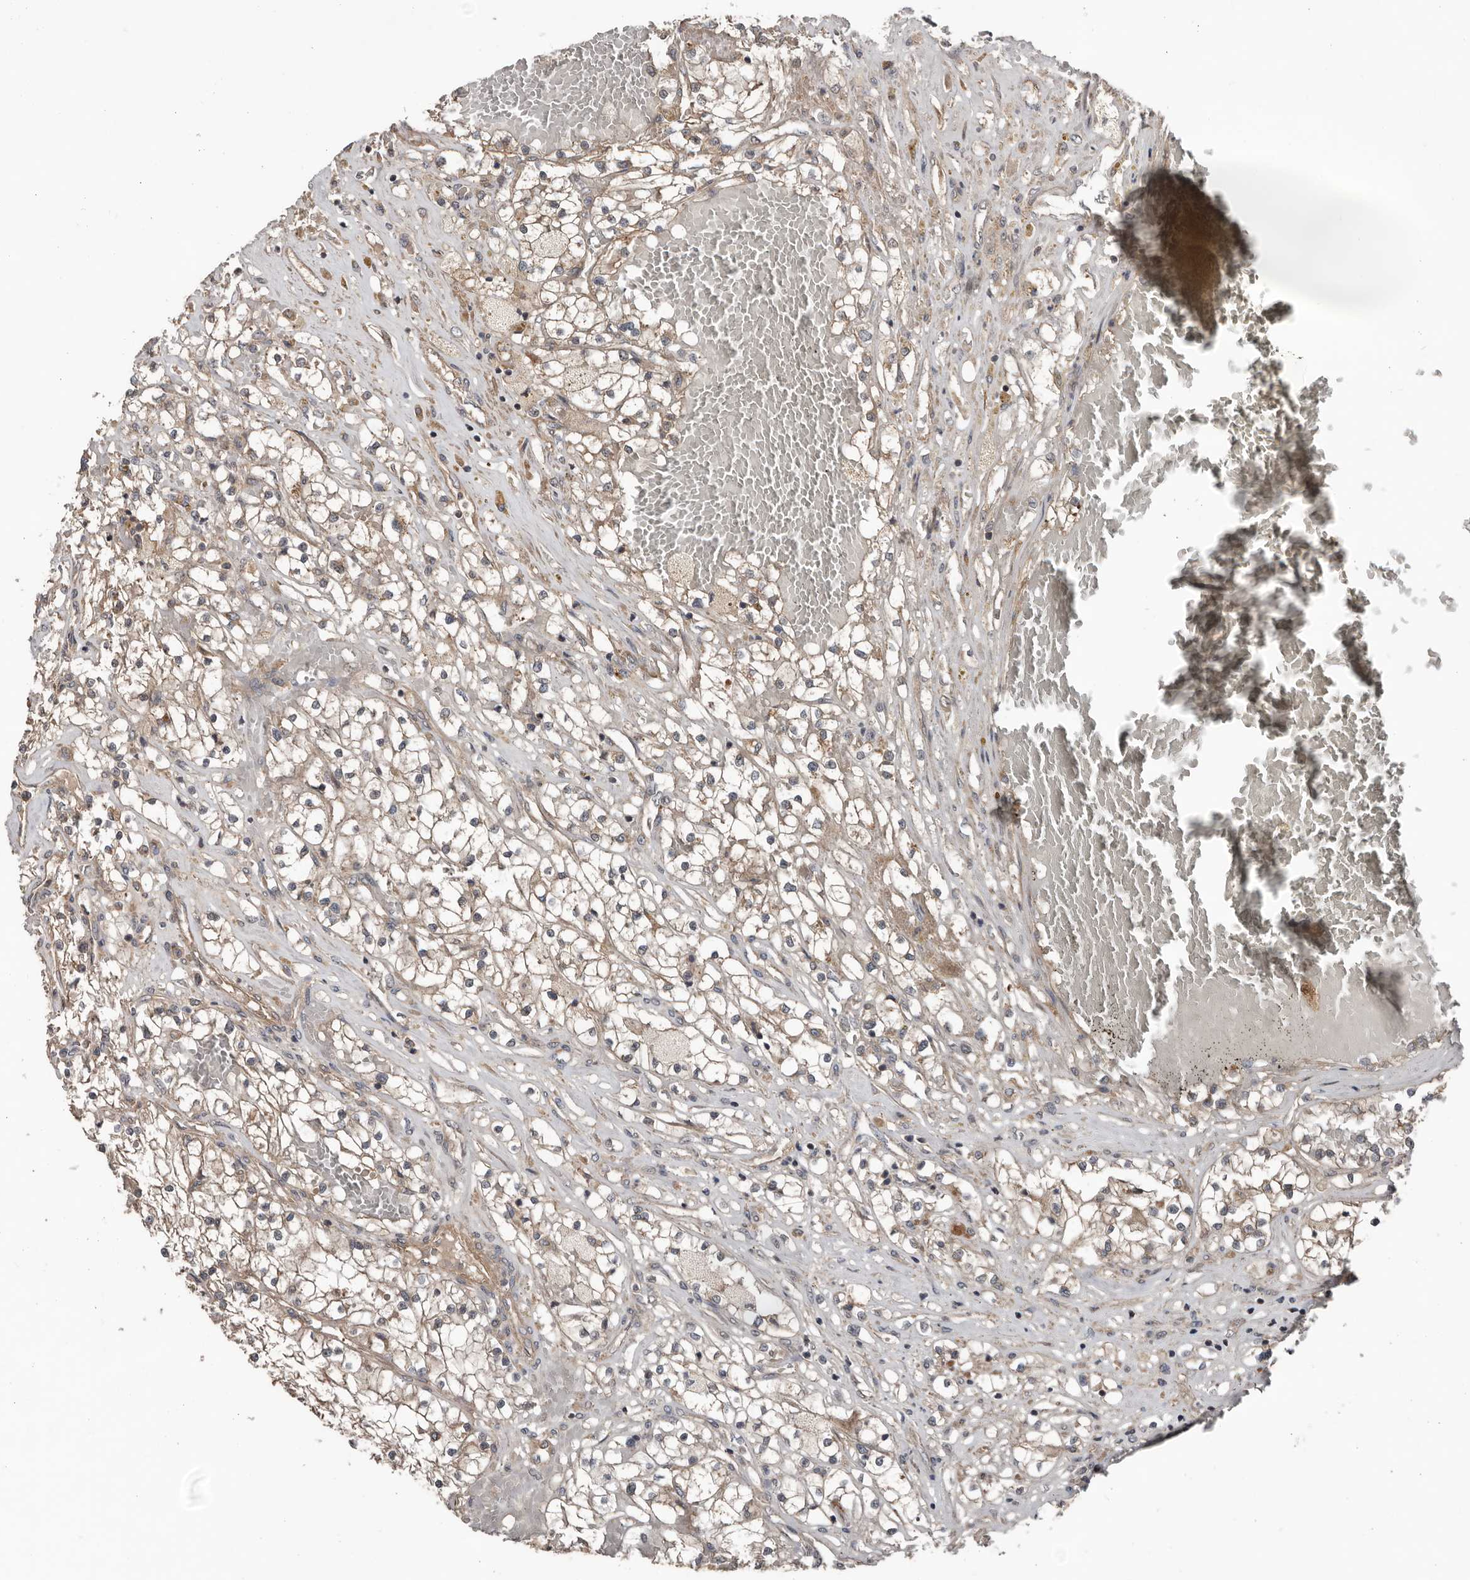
{"staining": {"intensity": "weak", "quantity": ">75%", "location": "cytoplasmic/membranous"}, "tissue": "renal cancer", "cell_type": "Tumor cells", "image_type": "cancer", "snomed": [{"axis": "morphology", "description": "Normal tissue, NOS"}, {"axis": "morphology", "description": "Adenocarcinoma, NOS"}, {"axis": "topography", "description": "Kidney"}], "caption": "Immunohistochemistry (IHC) of renal cancer (adenocarcinoma) displays low levels of weak cytoplasmic/membranous staining in approximately >75% of tumor cells.", "gene": "DNAJB4", "patient": {"sex": "male", "age": 68}}